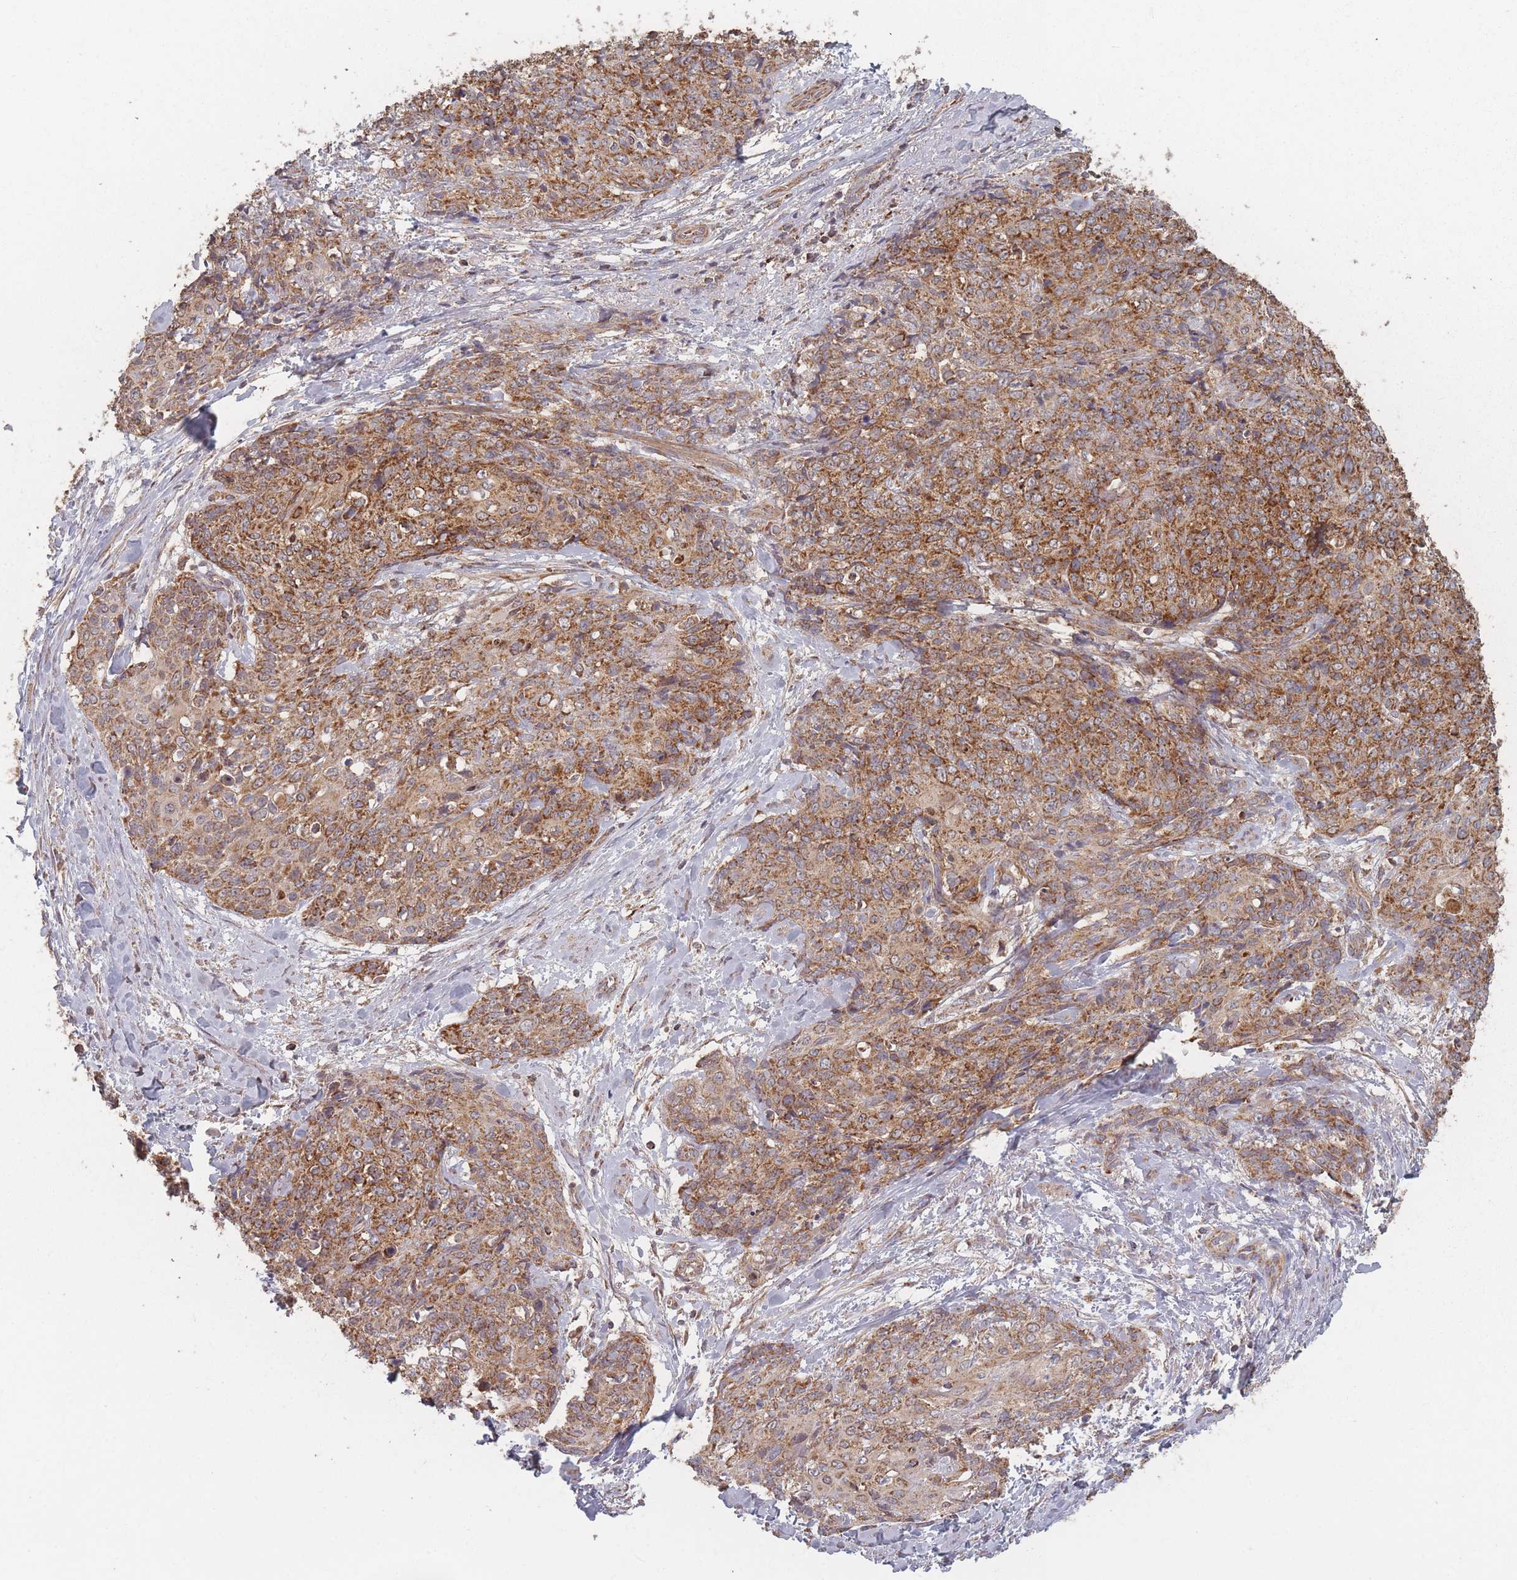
{"staining": {"intensity": "moderate", "quantity": ">75%", "location": "cytoplasmic/membranous"}, "tissue": "skin cancer", "cell_type": "Tumor cells", "image_type": "cancer", "snomed": [{"axis": "morphology", "description": "Squamous cell carcinoma, NOS"}, {"axis": "topography", "description": "Skin"}, {"axis": "topography", "description": "Vulva"}], "caption": "Moderate cytoplasmic/membranous positivity for a protein is present in about >75% of tumor cells of squamous cell carcinoma (skin) using IHC.", "gene": "LYRM7", "patient": {"sex": "female", "age": 85}}